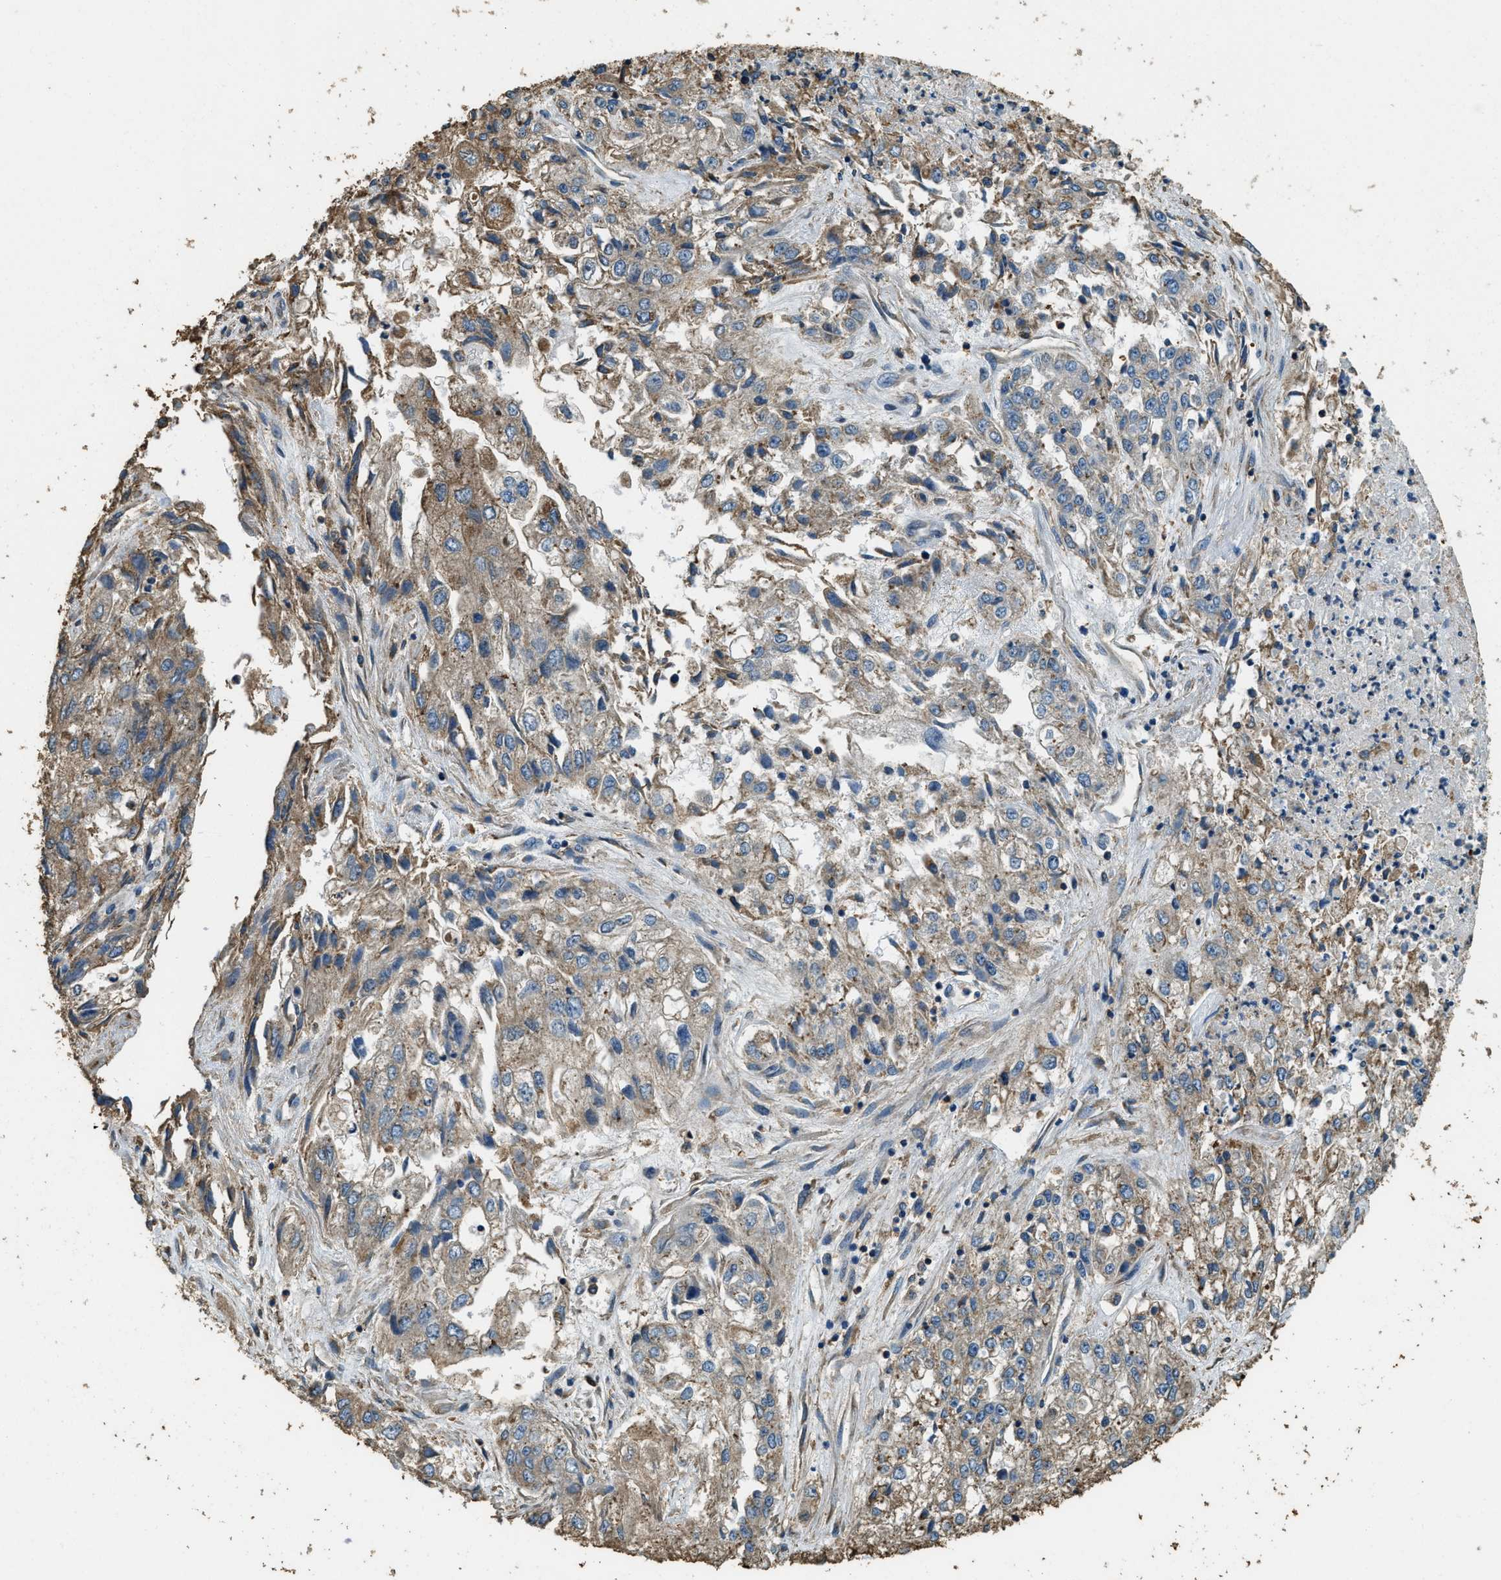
{"staining": {"intensity": "moderate", "quantity": ">75%", "location": "cytoplasmic/membranous"}, "tissue": "endometrial cancer", "cell_type": "Tumor cells", "image_type": "cancer", "snomed": [{"axis": "morphology", "description": "Adenocarcinoma, NOS"}, {"axis": "topography", "description": "Endometrium"}], "caption": "Endometrial adenocarcinoma stained with IHC exhibits moderate cytoplasmic/membranous staining in approximately >75% of tumor cells.", "gene": "ERGIC1", "patient": {"sex": "female", "age": 49}}